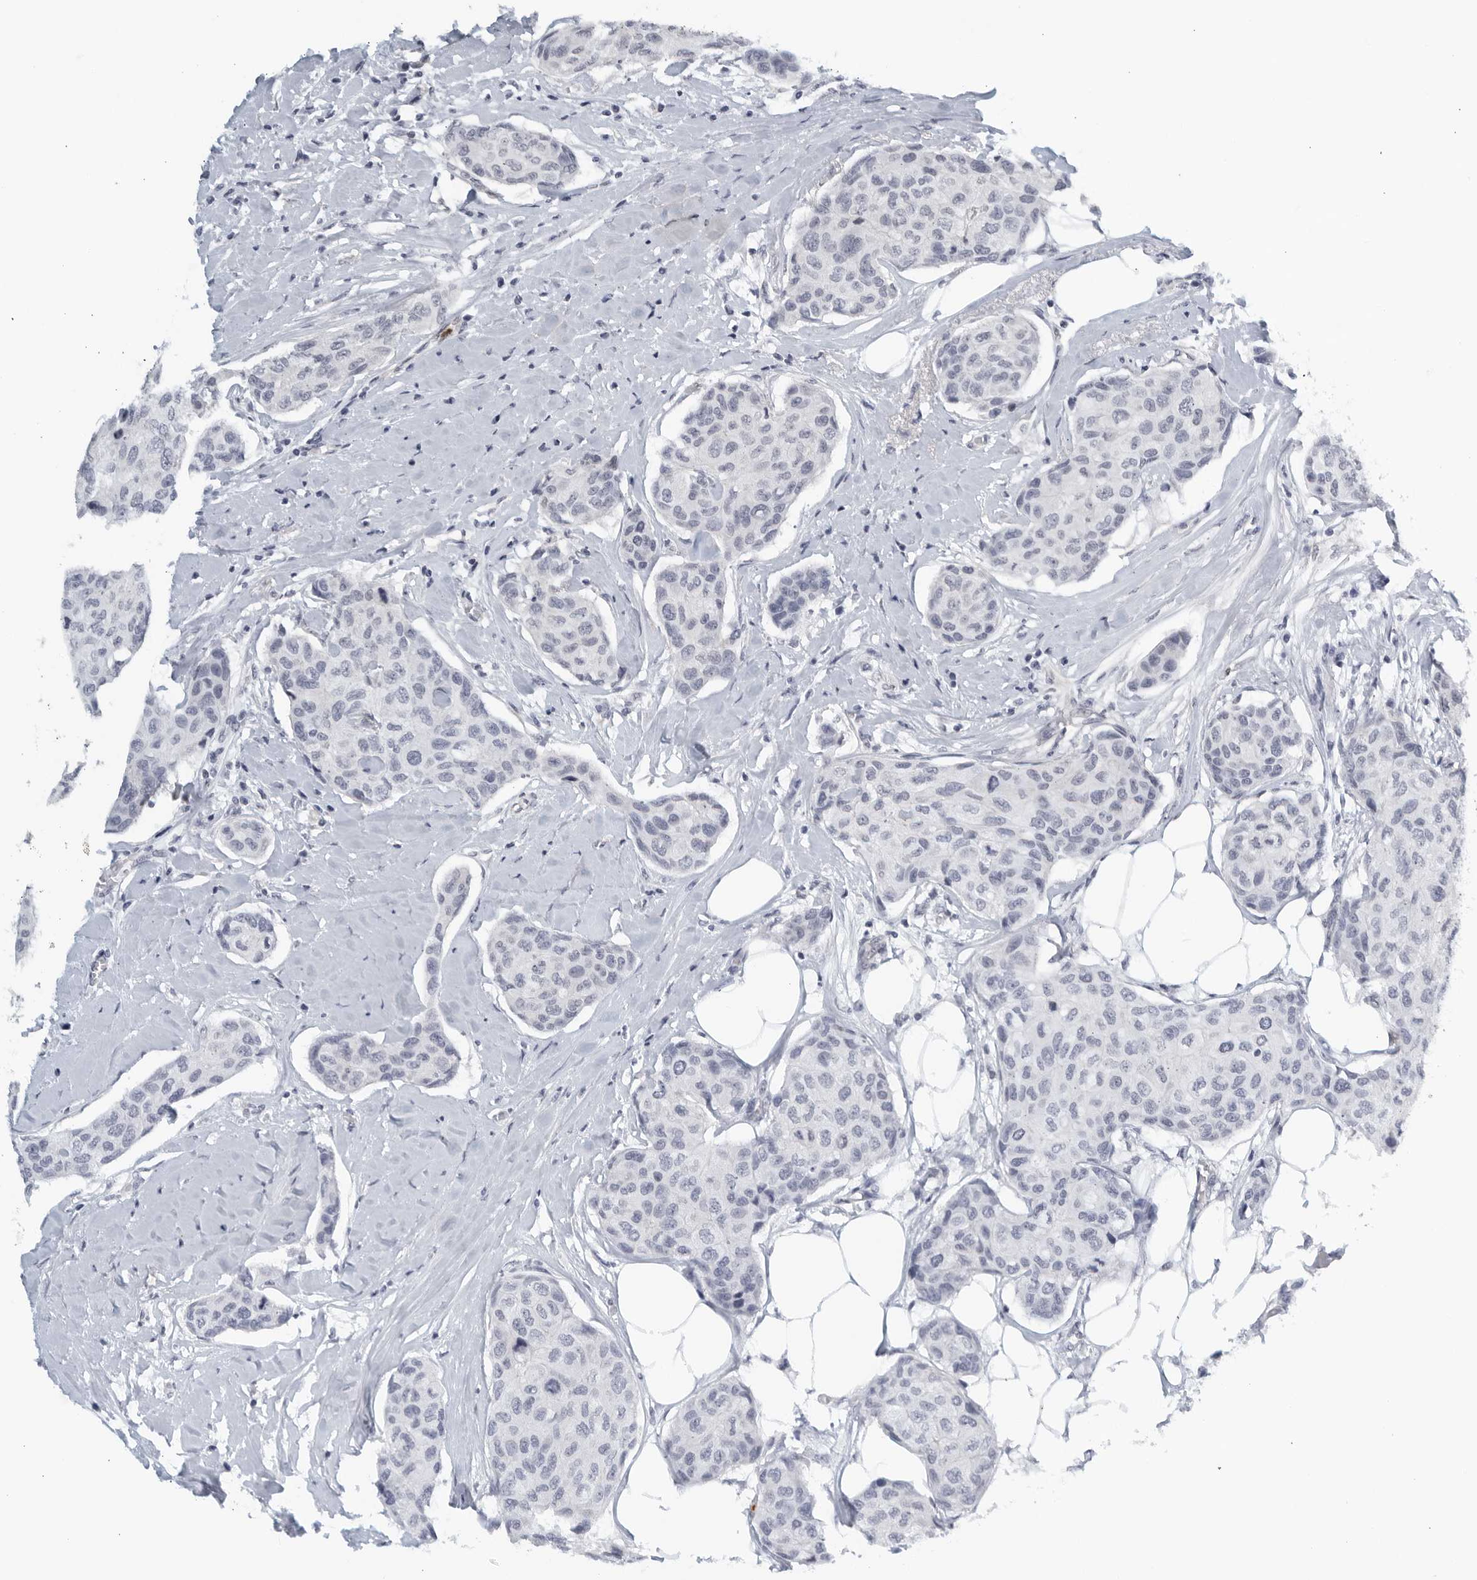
{"staining": {"intensity": "negative", "quantity": "none", "location": "none"}, "tissue": "breast cancer", "cell_type": "Tumor cells", "image_type": "cancer", "snomed": [{"axis": "morphology", "description": "Duct carcinoma"}, {"axis": "topography", "description": "Breast"}], "caption": "Human breast invasive ductal carcinoma stained for a protein using immunohistochemistry exhibits no expression in tumor cells.", "gene": "KLK7", "patient": {"sex": "female", "age": 80}}